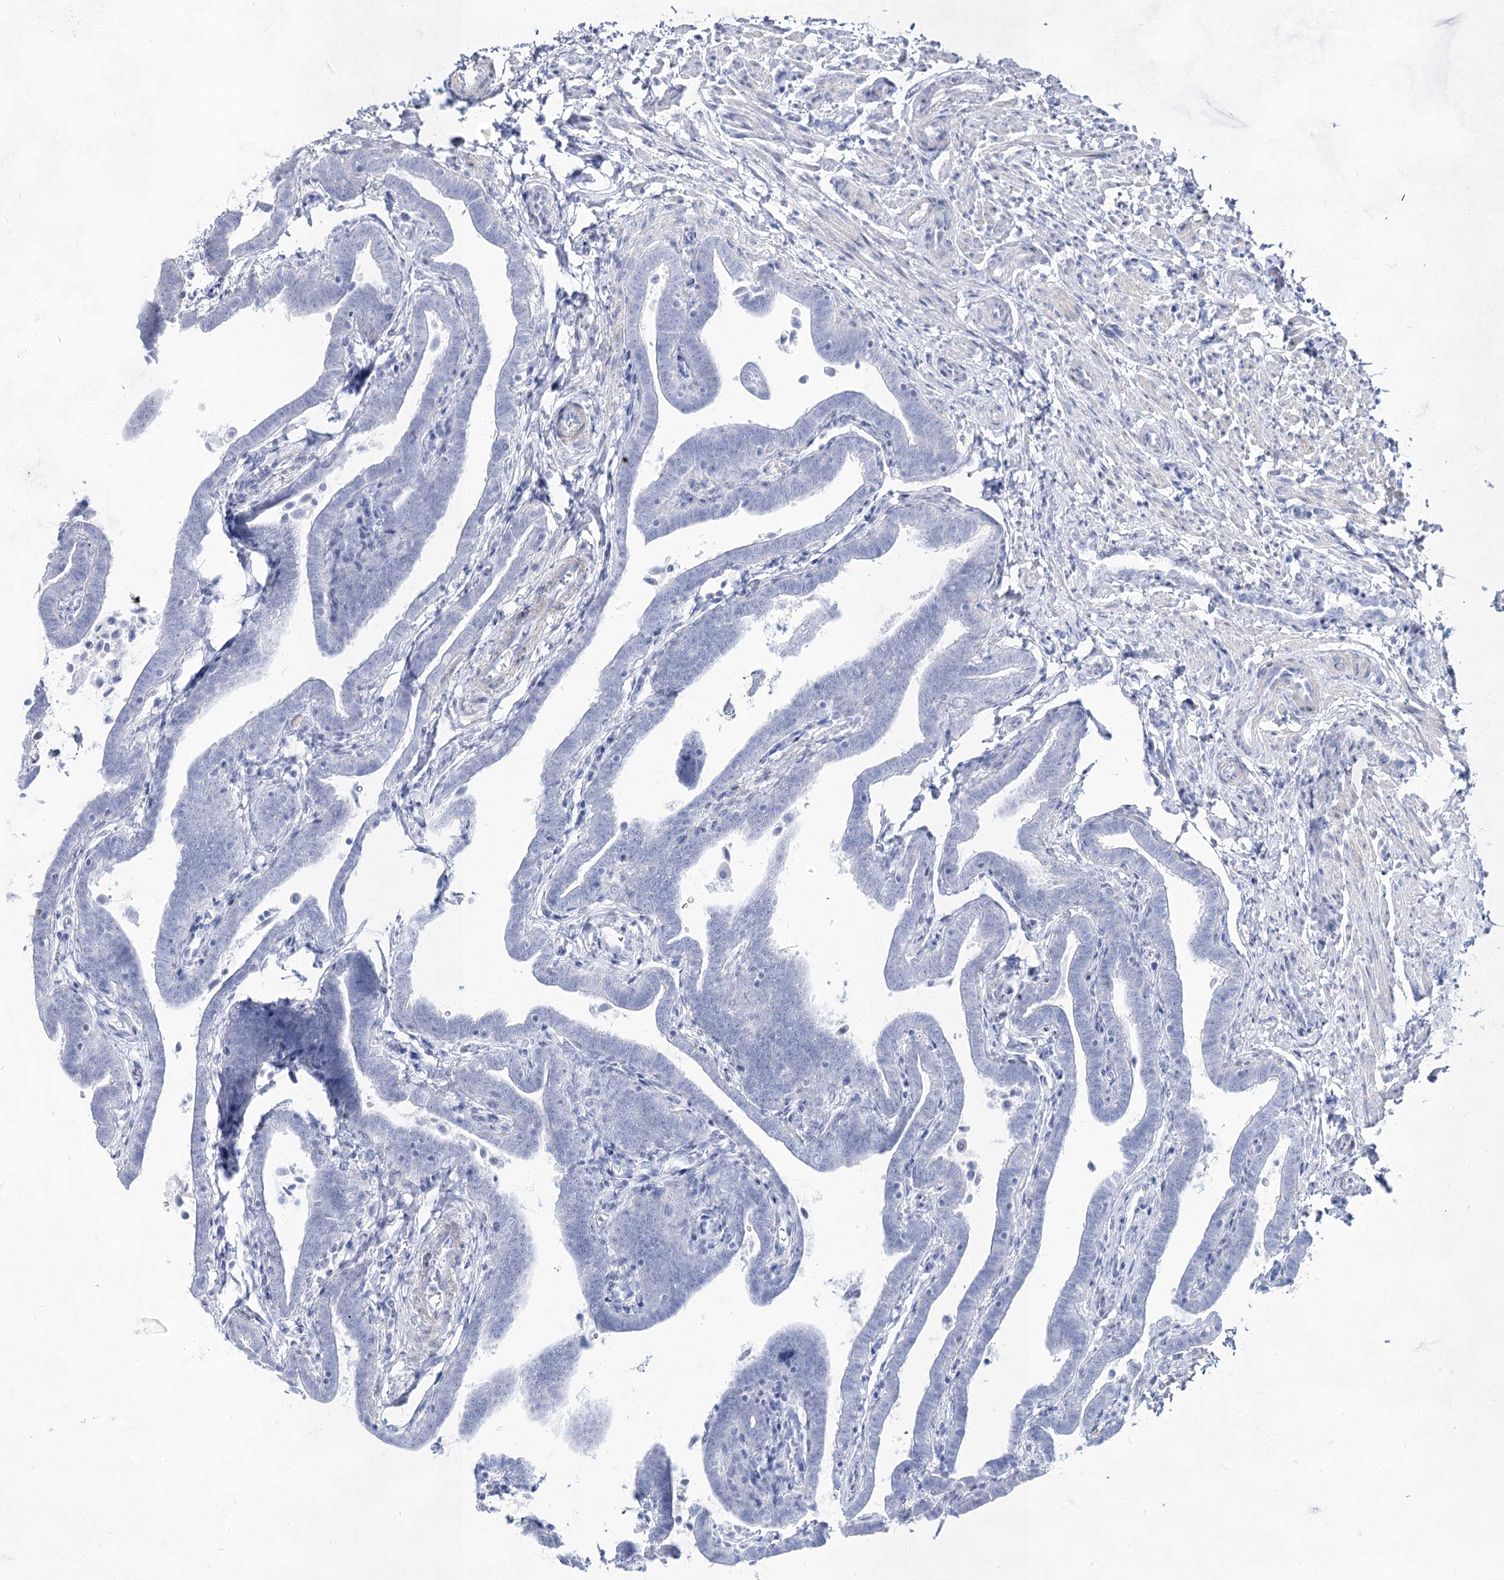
{"staining": {"intensity": "negative", "quantity": "none", "location": "none"}, "tissue": "fallopian tube", "cell_type": "Glandular cells", "image_type": "normal", "snomed": [{"axis": "morphology", "description": "Normal tissue, NOS"}, {"axis": "topography", "description": "Fallopian tube"}], "caption": "IHC of unremarkable human fallopian tube demonstrates no staining in glandular cells. (DAB immunohistochemistry (IHC), high magnification).", "gene": "ACRV1", "patient": {"sex": "female", "age": 36}}